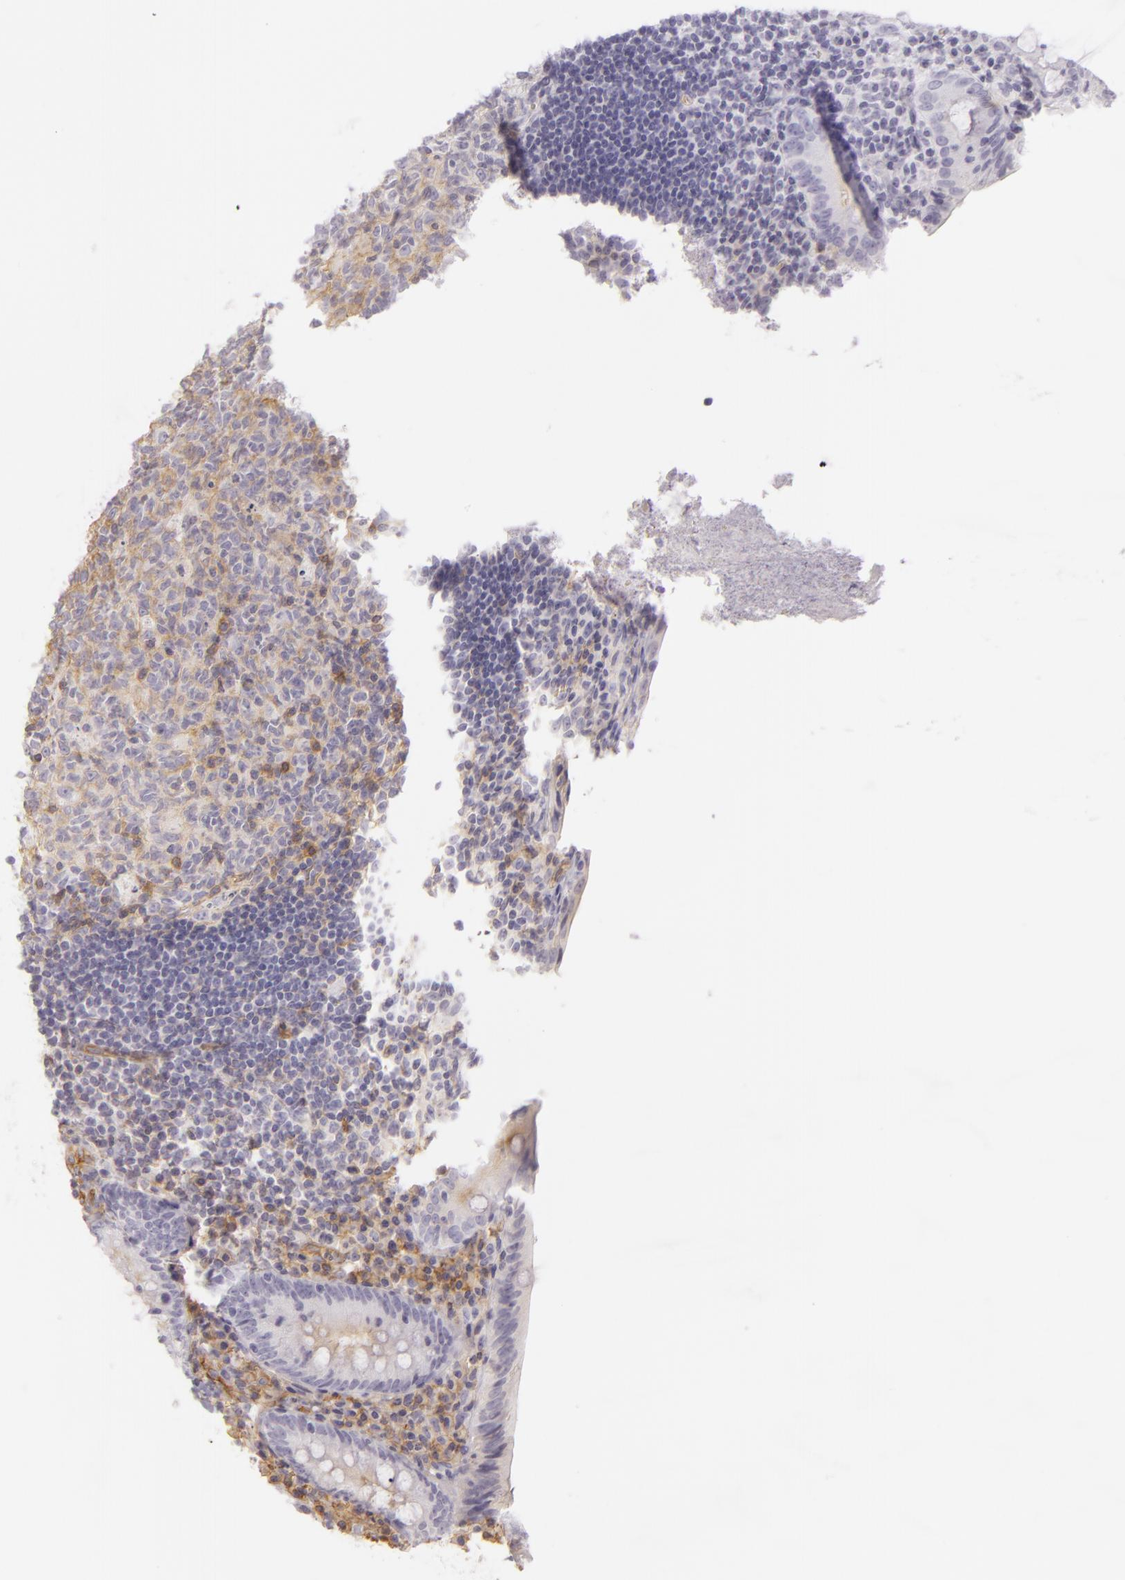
{"staining": {"intensity": "negative", "quantity": "none", "location": "none"}, "tissue": "appendix", "cell_type": "Glandular cells", "image_type": "normal", "snomed": [{"axis": "morphology", "description": "Normal tissue, NOS"}, {"axis": "topography", "description": "Appendix"}], "caption": "This is an immunohistochemistry (IHC) photomicrograph of benign human appendix. There is no staining in glandular cells.", "gene": "CD59", "patient": {"sex": "female", "age": 10}}